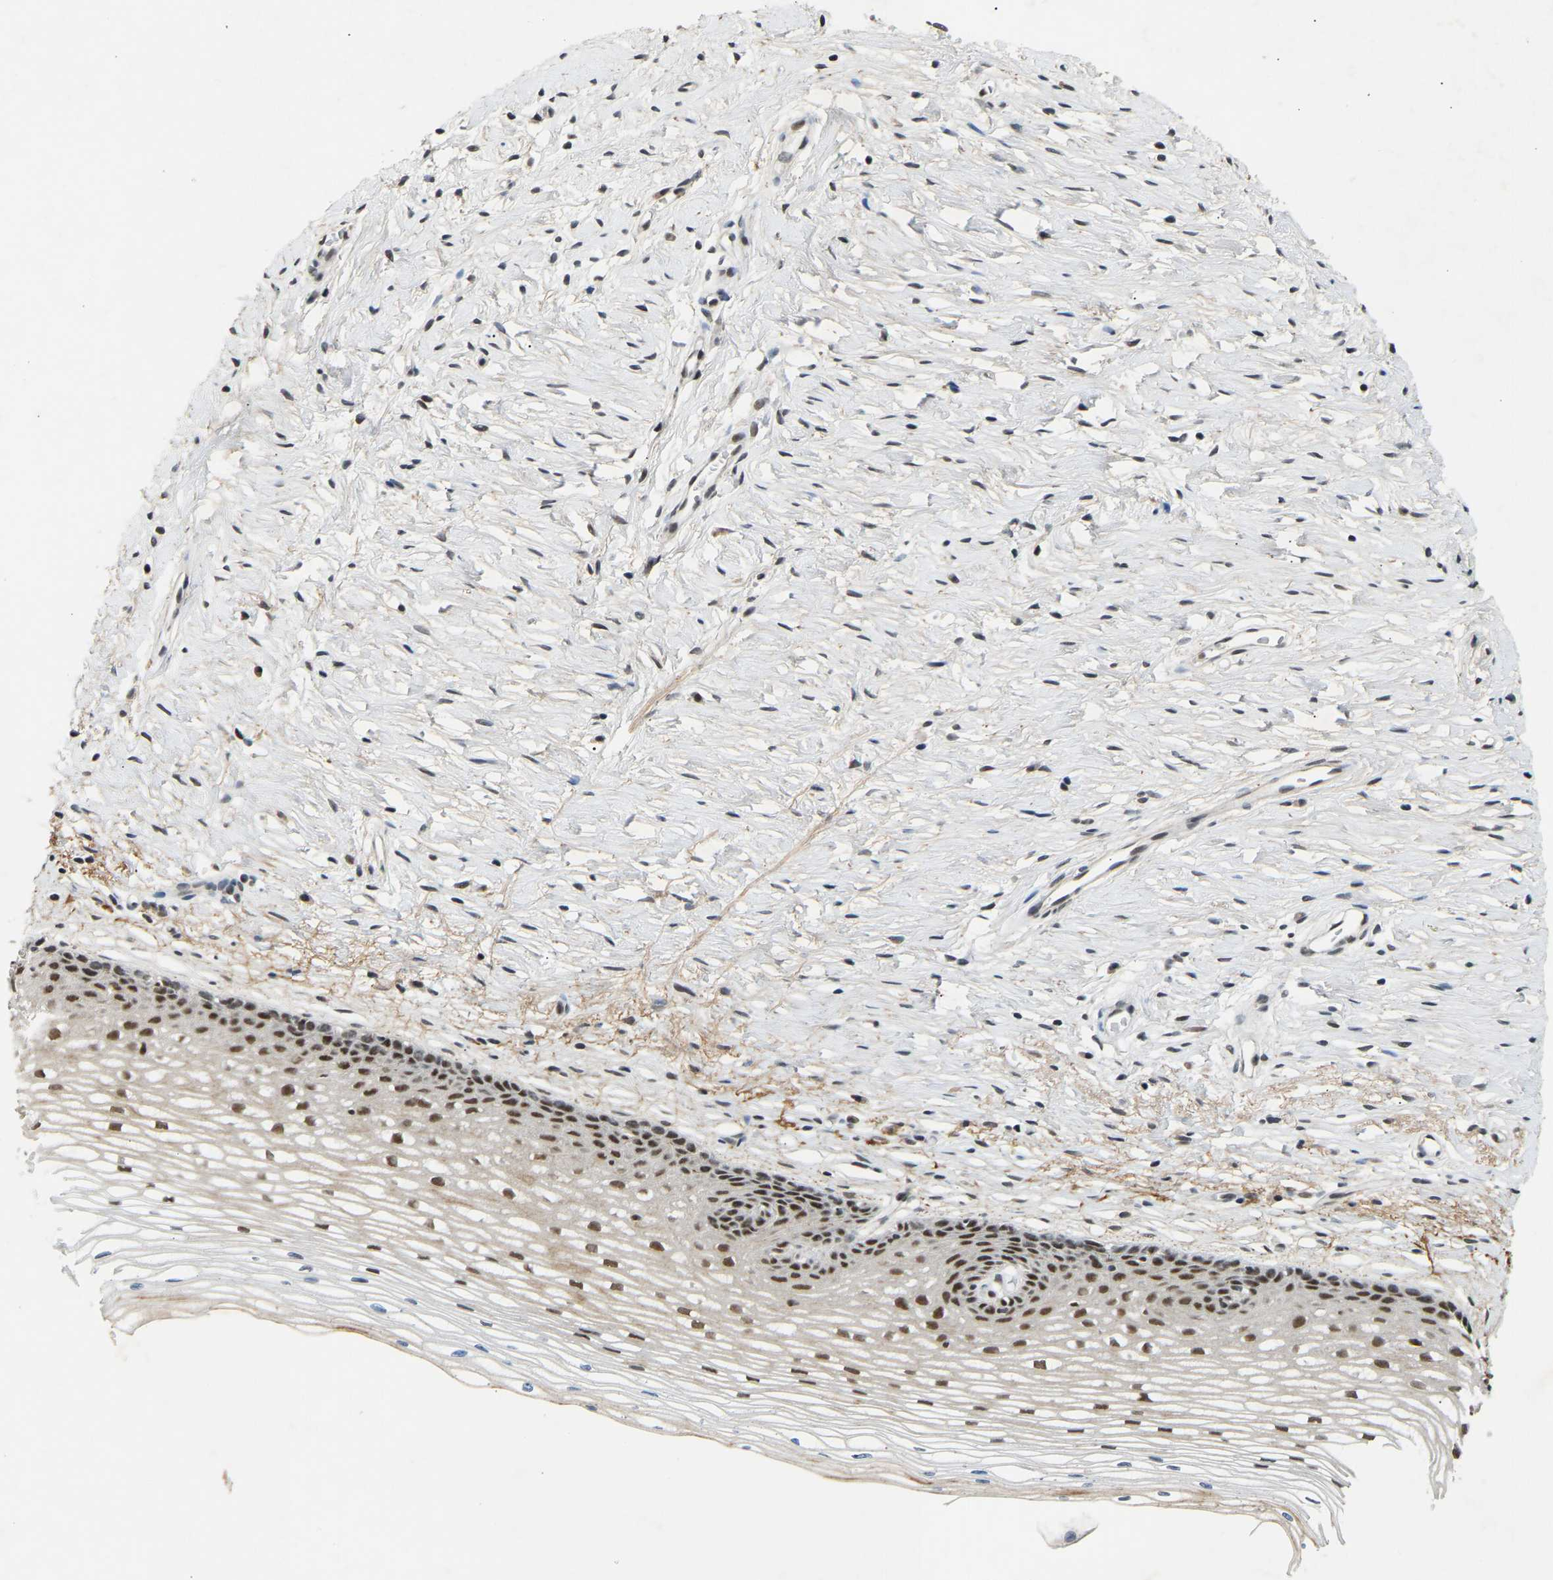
{"staining": {"intensity": "moderate", "quantity": "25%-75%", "location": "nuclear"}, "tissue": "cervix", "cell_type": "Squamous epithelial cells", "image_type": "normal", "snomed": [{"axis": "morphology", "description": "Normal tissue, NOS"}, {"axis": "topography", "description": "Cervix"}], "caption": "Immunohistochemistry (DAB) staining of unremarkable cervix shows moderate nuclear protein expression in approximately 25%-75% of squamous epithelial cells.", "gene": "RBM15", "patient": {"sex": "female", "age": 77}}